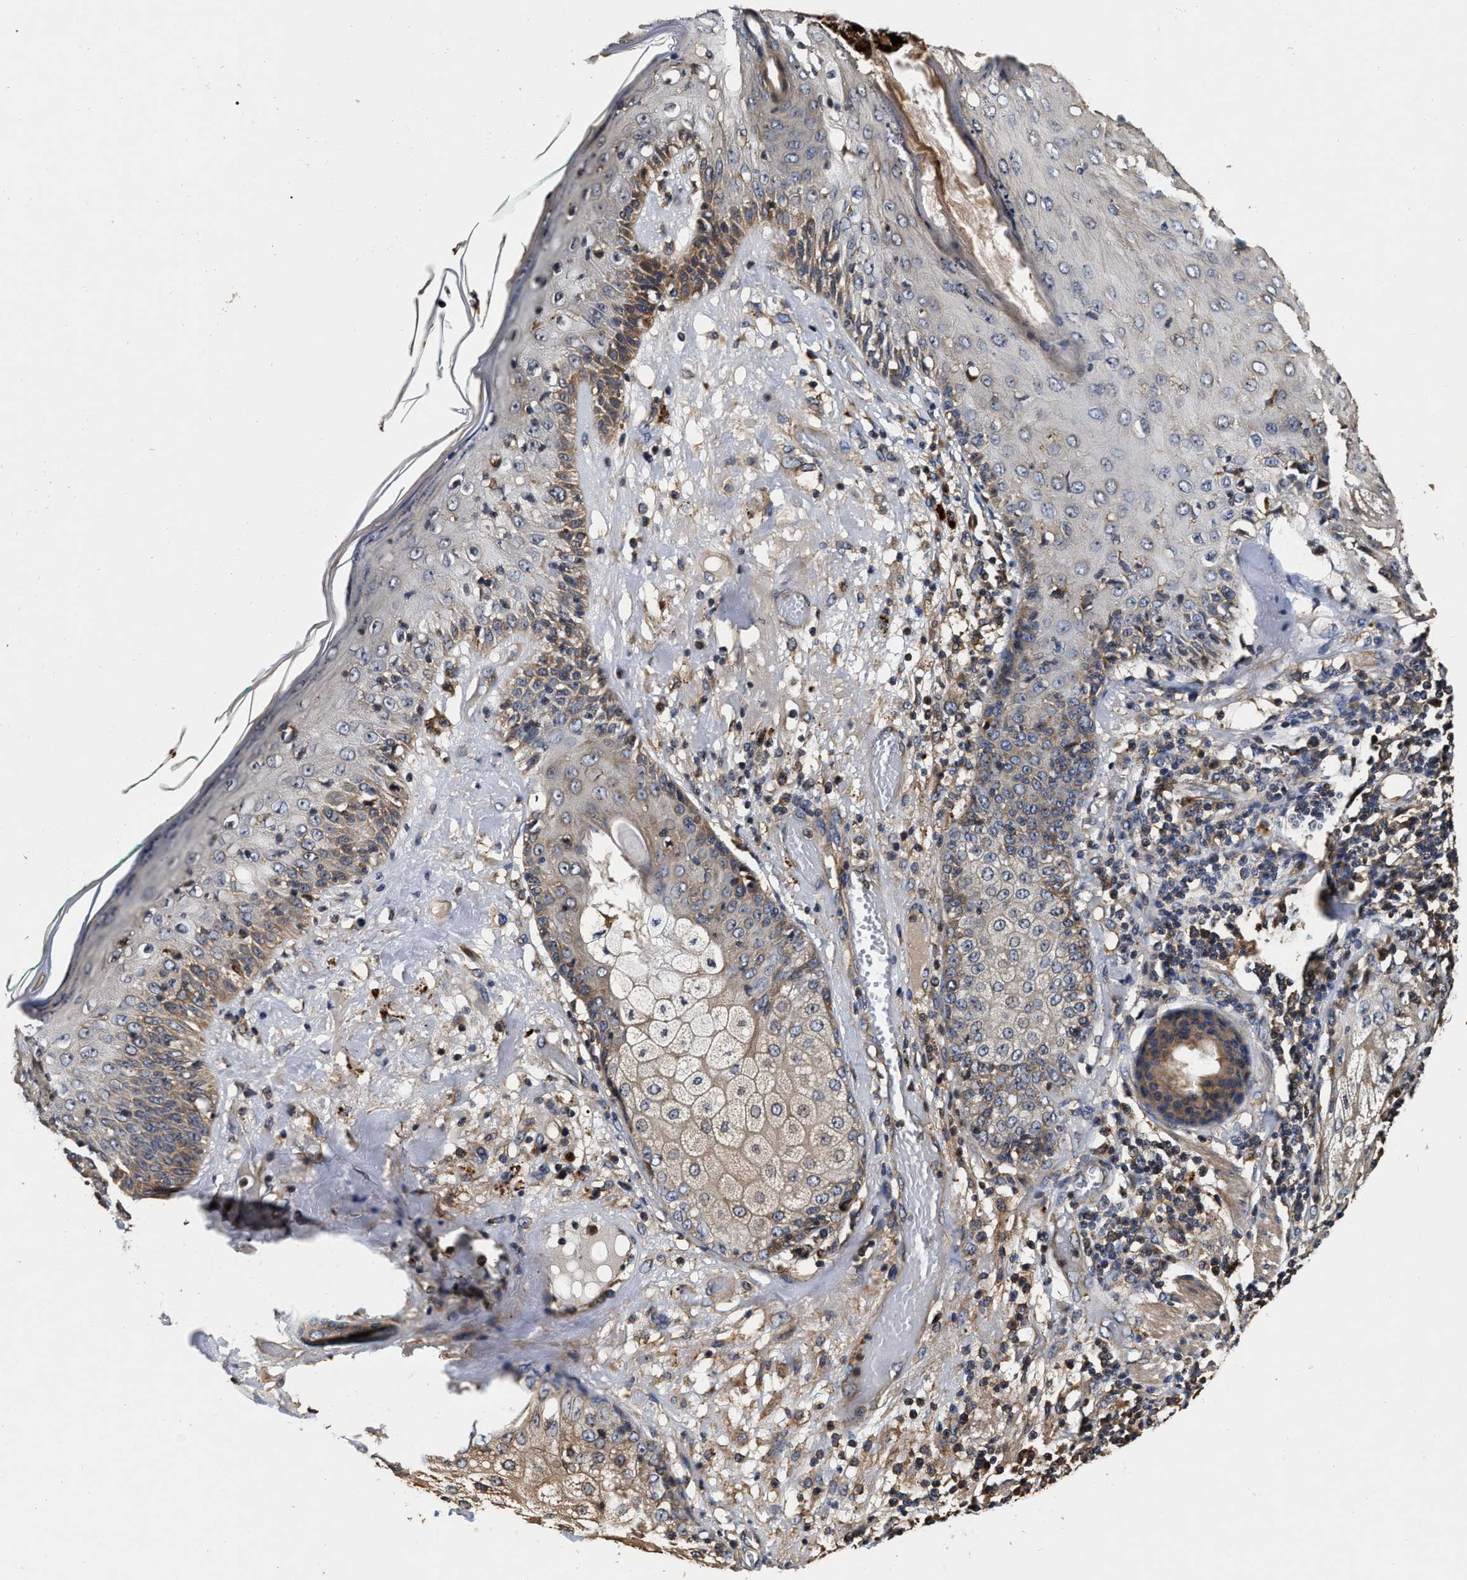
{"staining": {"intensity": "moderate", "quantity": "<25%", "location": "cytoplasmic/membranous"}, "tissue": "skin cancer", "cell_type": "Tumor cells", "image_type": "cancer", "snomed": [{"axis": "morphology", "description": "Squamous cell carcinoma, NOS"}, {"axis": "topography", "description": "Skin"}], "caption": "Approximately <25% of tumor cells in skin squamous cell carcinoma show moderate cytoplasmic/membranous protein positivity as visualized by brown immunohistochemical staining.", "gene": "ABCG8", "patient": {"sex": "female", "age": 88}}